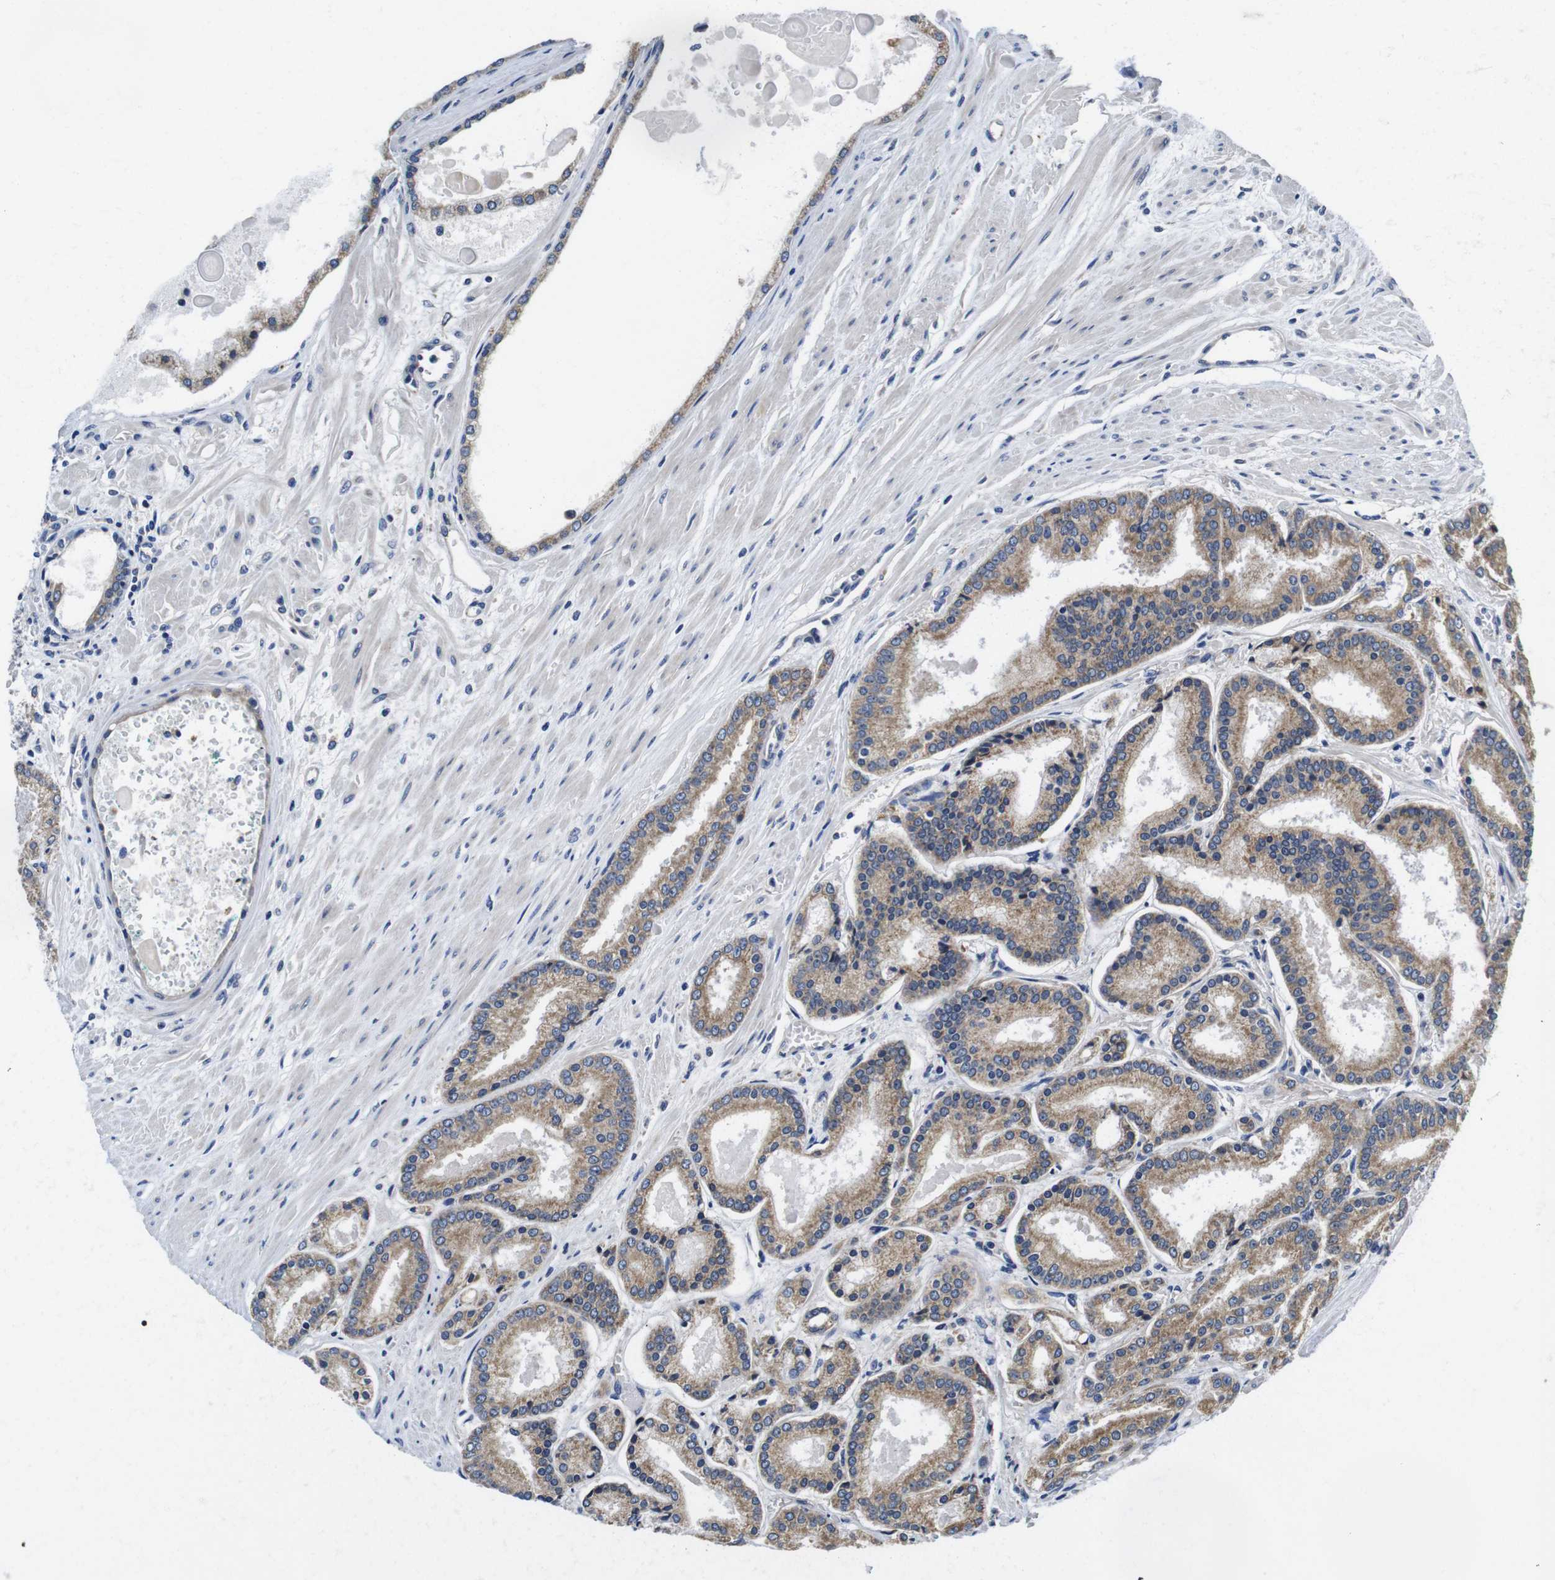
{"staining": {"intensity": "moderate", "quantity": ">75%", "location": "cytoplasmic/membranous"}, "tissue": "prostate cancer", "cell_type": "Tumor cells", "image_type": "cancer", "snomed": [{"axis": "morphology", "description": "Adenocarcinoma, Low grade"}, {"axis": "topography", "description": "Prostate"}], "caption": "Protein staining of adenocarcinoma (low-grade) (prostate) tissue displays moderate cytoplasmic/membranous expression in approximately >75% of tumor cells.", "gene": "MARCHF7", "patient": {"sex": "male", "age": 59}}